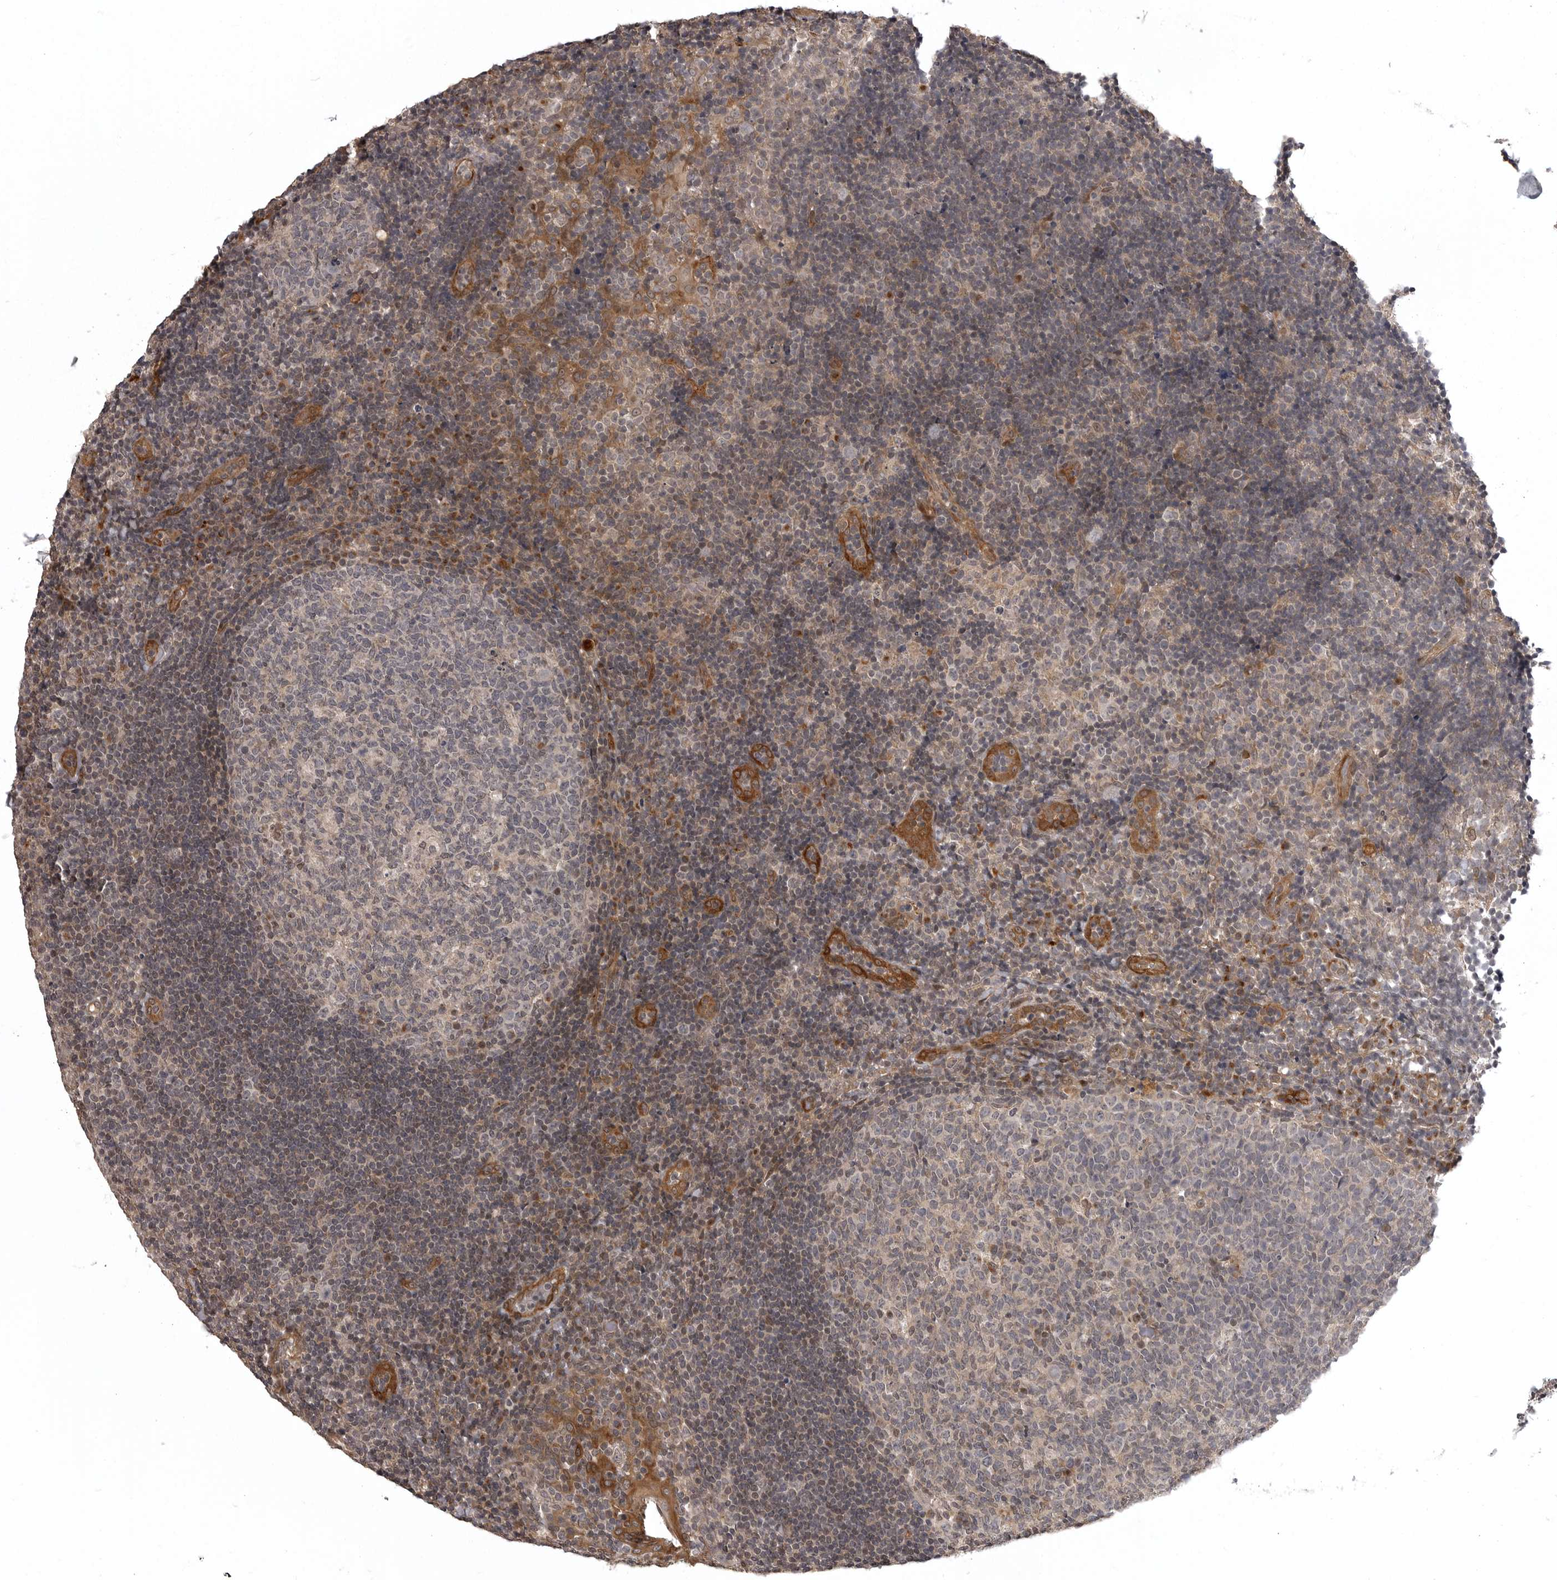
{"staining": {"intensity": "negative", "quantity": "none", "location": "none"}, "tissue": "tonsil", "cell_type": "Germinal center cells", "image_type": "normal", "snomed": [{"axis": "morphology", "description": "Normal tissue, NOS"}, {"axis": "topography", "description": "Tonsil"}], "caption": "The micrograph reveals no significant staining in germinal center cells of tonsil.", "gene": "SNX16", "patient": {"sex": "female", "age": 40}}